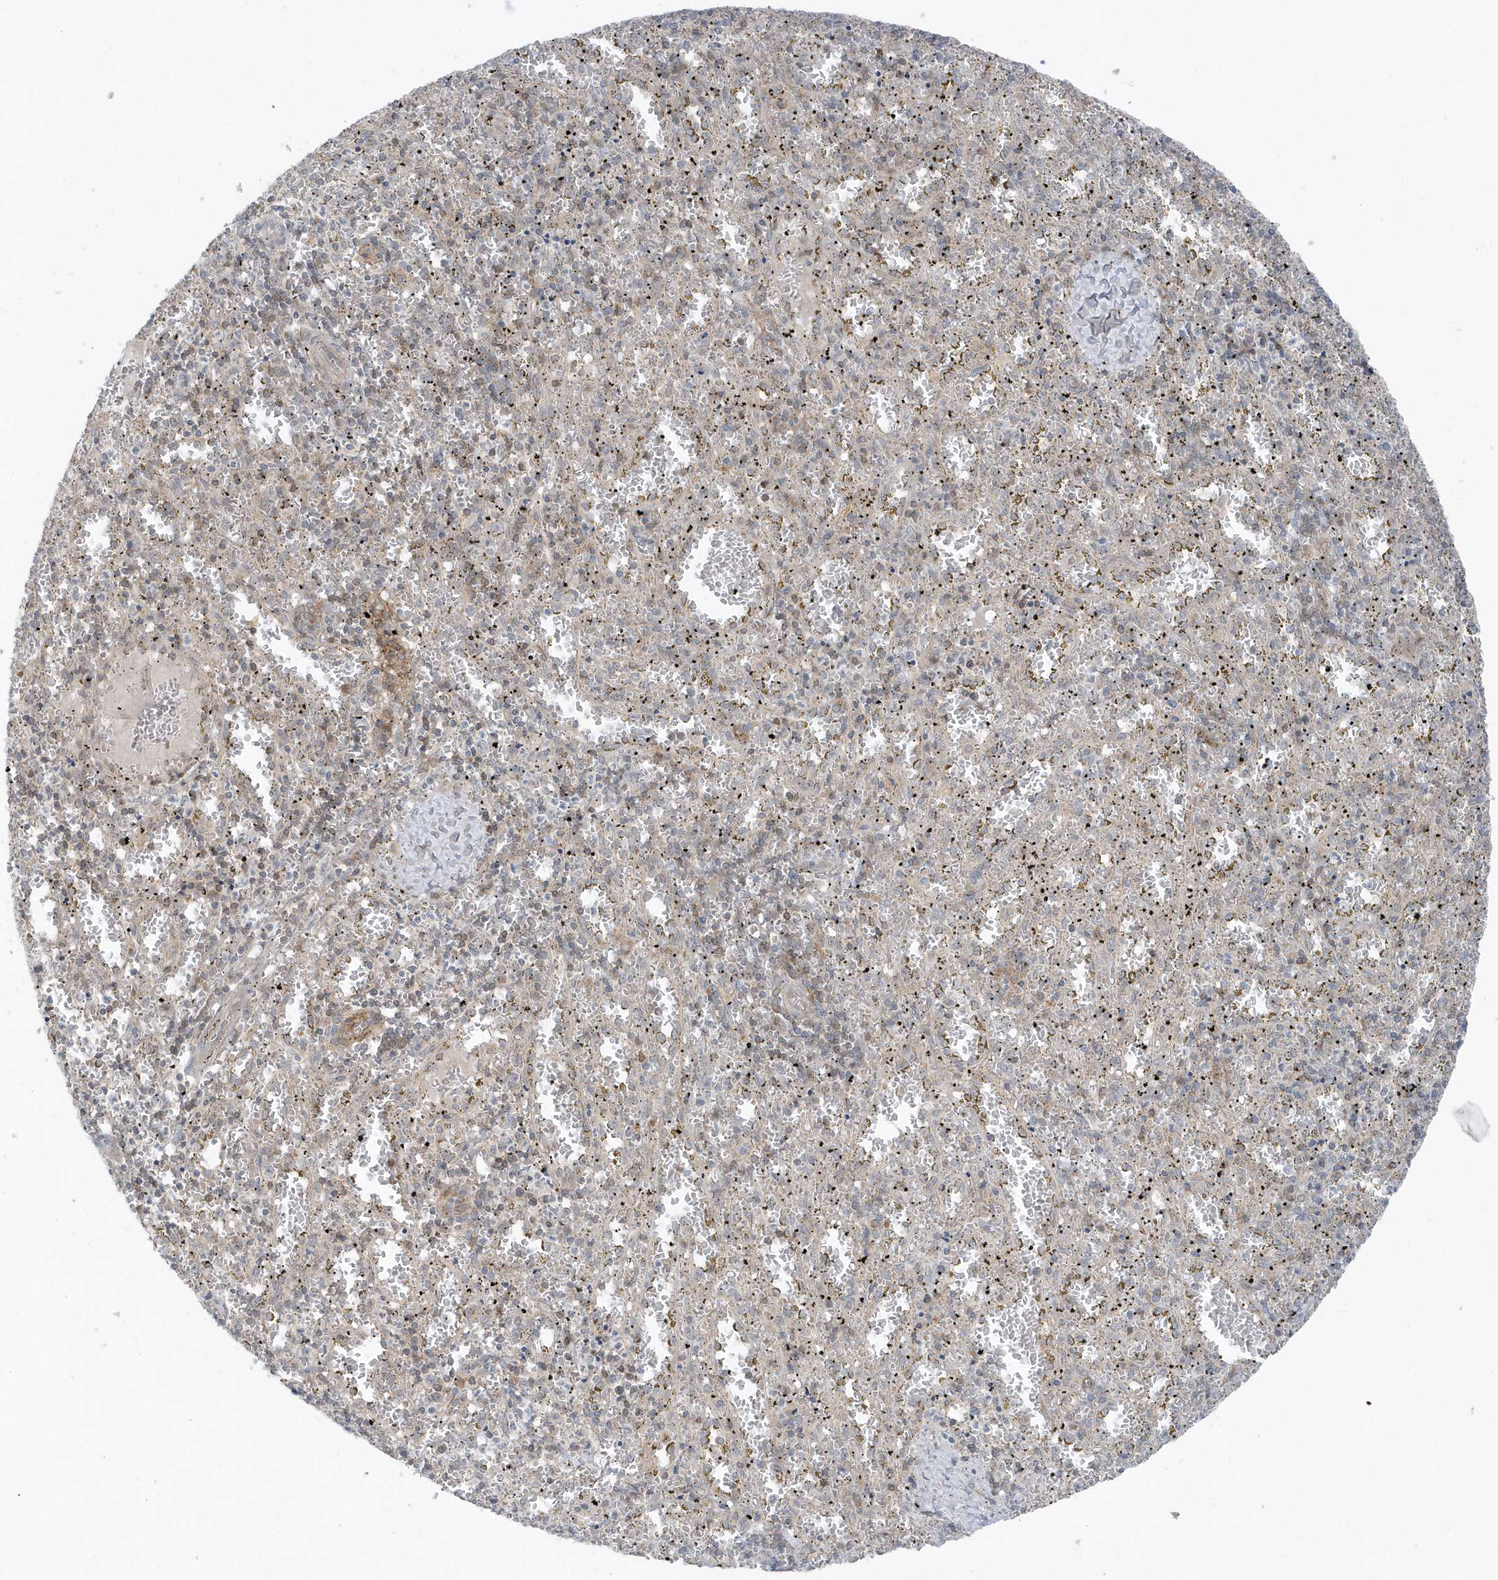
{"staining": {"intensity": "negative", "quantity": "none", "location": "none"}, "tissue": "spleen", "cell_type": "Cells in red pulp", "image_type": "normal", "snomed": [{"axis": "morphology", "description": "Normal tissue, NOS"}, {"axis": "topography", "description": "Spleen"}], "caption": "IHC micrograph of normal spleen stained for a protein (brown), which exhibits no expression in cells in red pulp.", "gene": "PARD3B", "patient": {"sex": "male", "age": 11}}